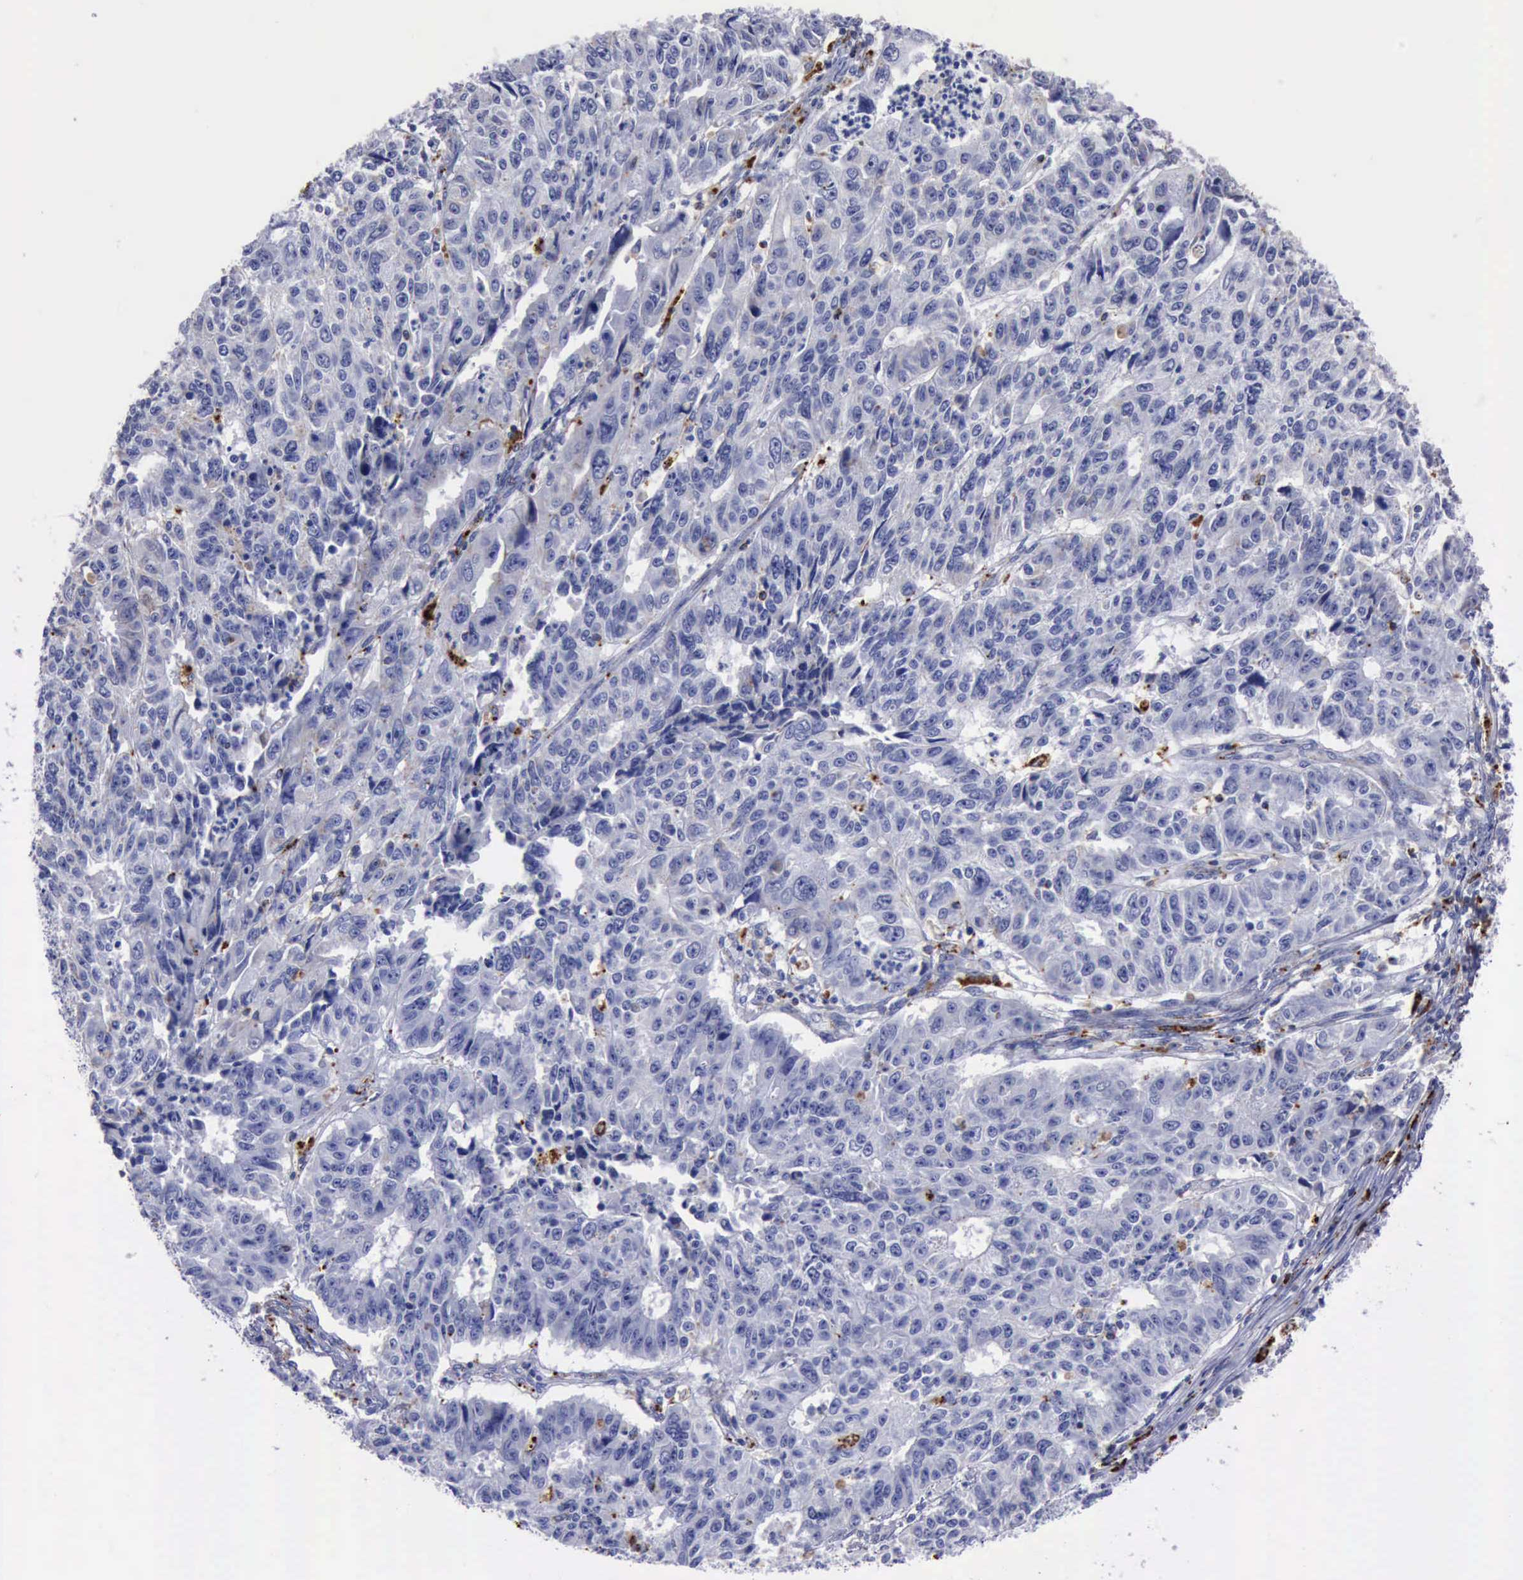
{"staining": {"intensity": "moderate", "quantity": "<25%", "location": "cytoplasmic/membranous,nuclear"}, "tissue": "endometrial cancer", "cell_type": "Tumor cells", "image_type": "cancer", "snomed": [{"axis": "morphology", "description": "Adenocarcinoma, NOS"}, {"axis": "topography", "description": "Endometrium"}], "caption": "Brown immunohistochemical staining in human adenocarcinoma (endometrial) exhibits moderate cytoplasmic/membranous and nuclear staining in approximately <25% of tumor cells.", "gene": "CTSD", "patient": {"sex": "female", "age": 42}}